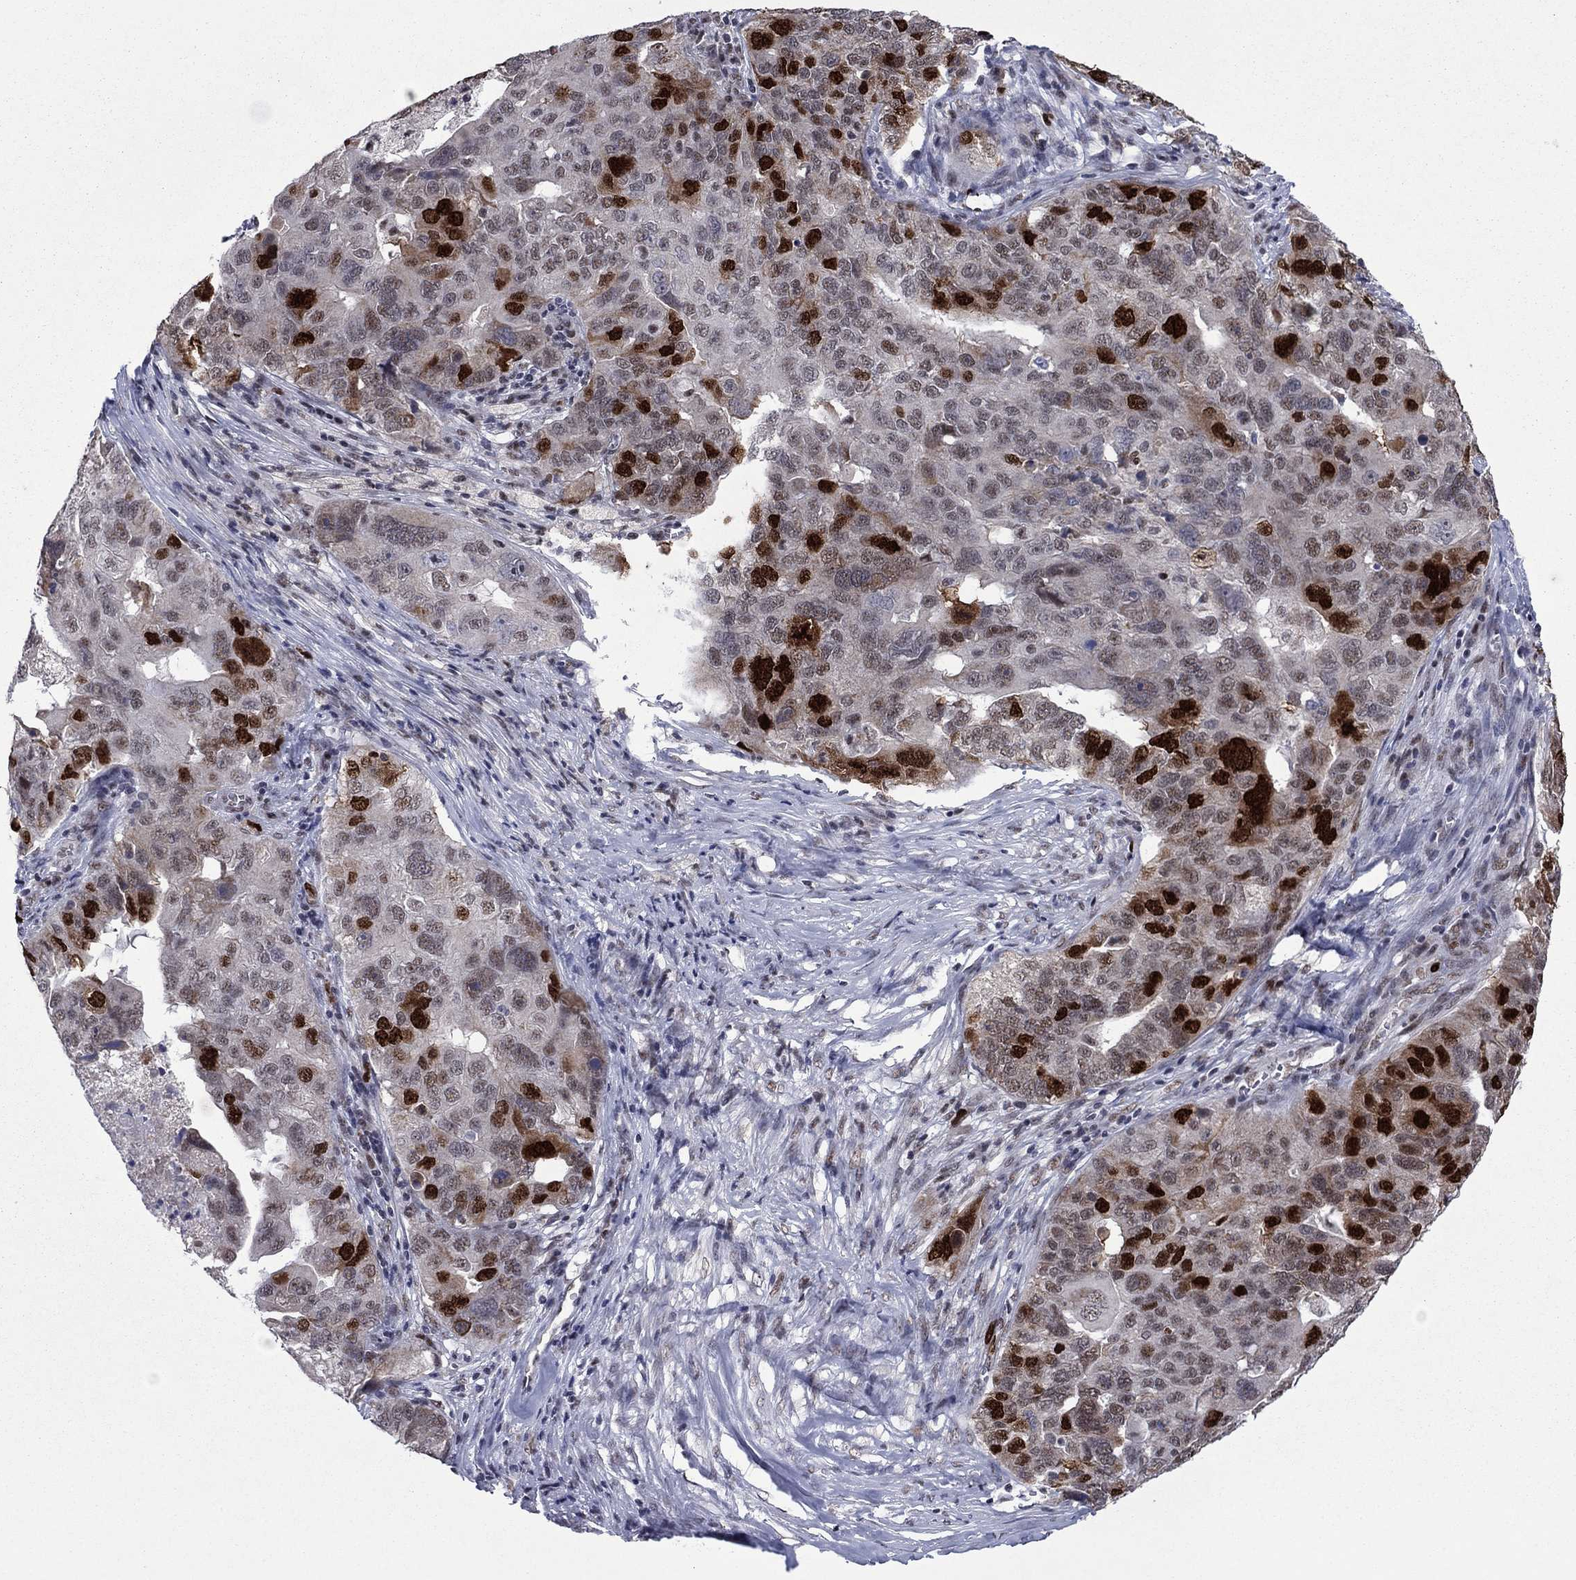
{"staining": {"intensity": "strong", "quantity": "25%-75%", "location": "nuclear"}, "tissue": "ovarian cancer", "cell_type": "Tumor cells", "image_type": "cancer", "snomed": [{"axis": "morphology", "description": "Carcinoma, endometroid"}, {"axis": "topography", "description": "Soft tissue"}, {"axis": "topography", "description": "Ovary"}], "caption": "Immunohistochemistry (DAB (3,3'-diaminobenzidine)) staining of ovarian cancer (endometroid carcinoma) shows strong nuclear protein expression in approximately 25%-75% of tumor cells.", "gene": "CDCA5", "patient": {"sex": "female", "age": 52}}